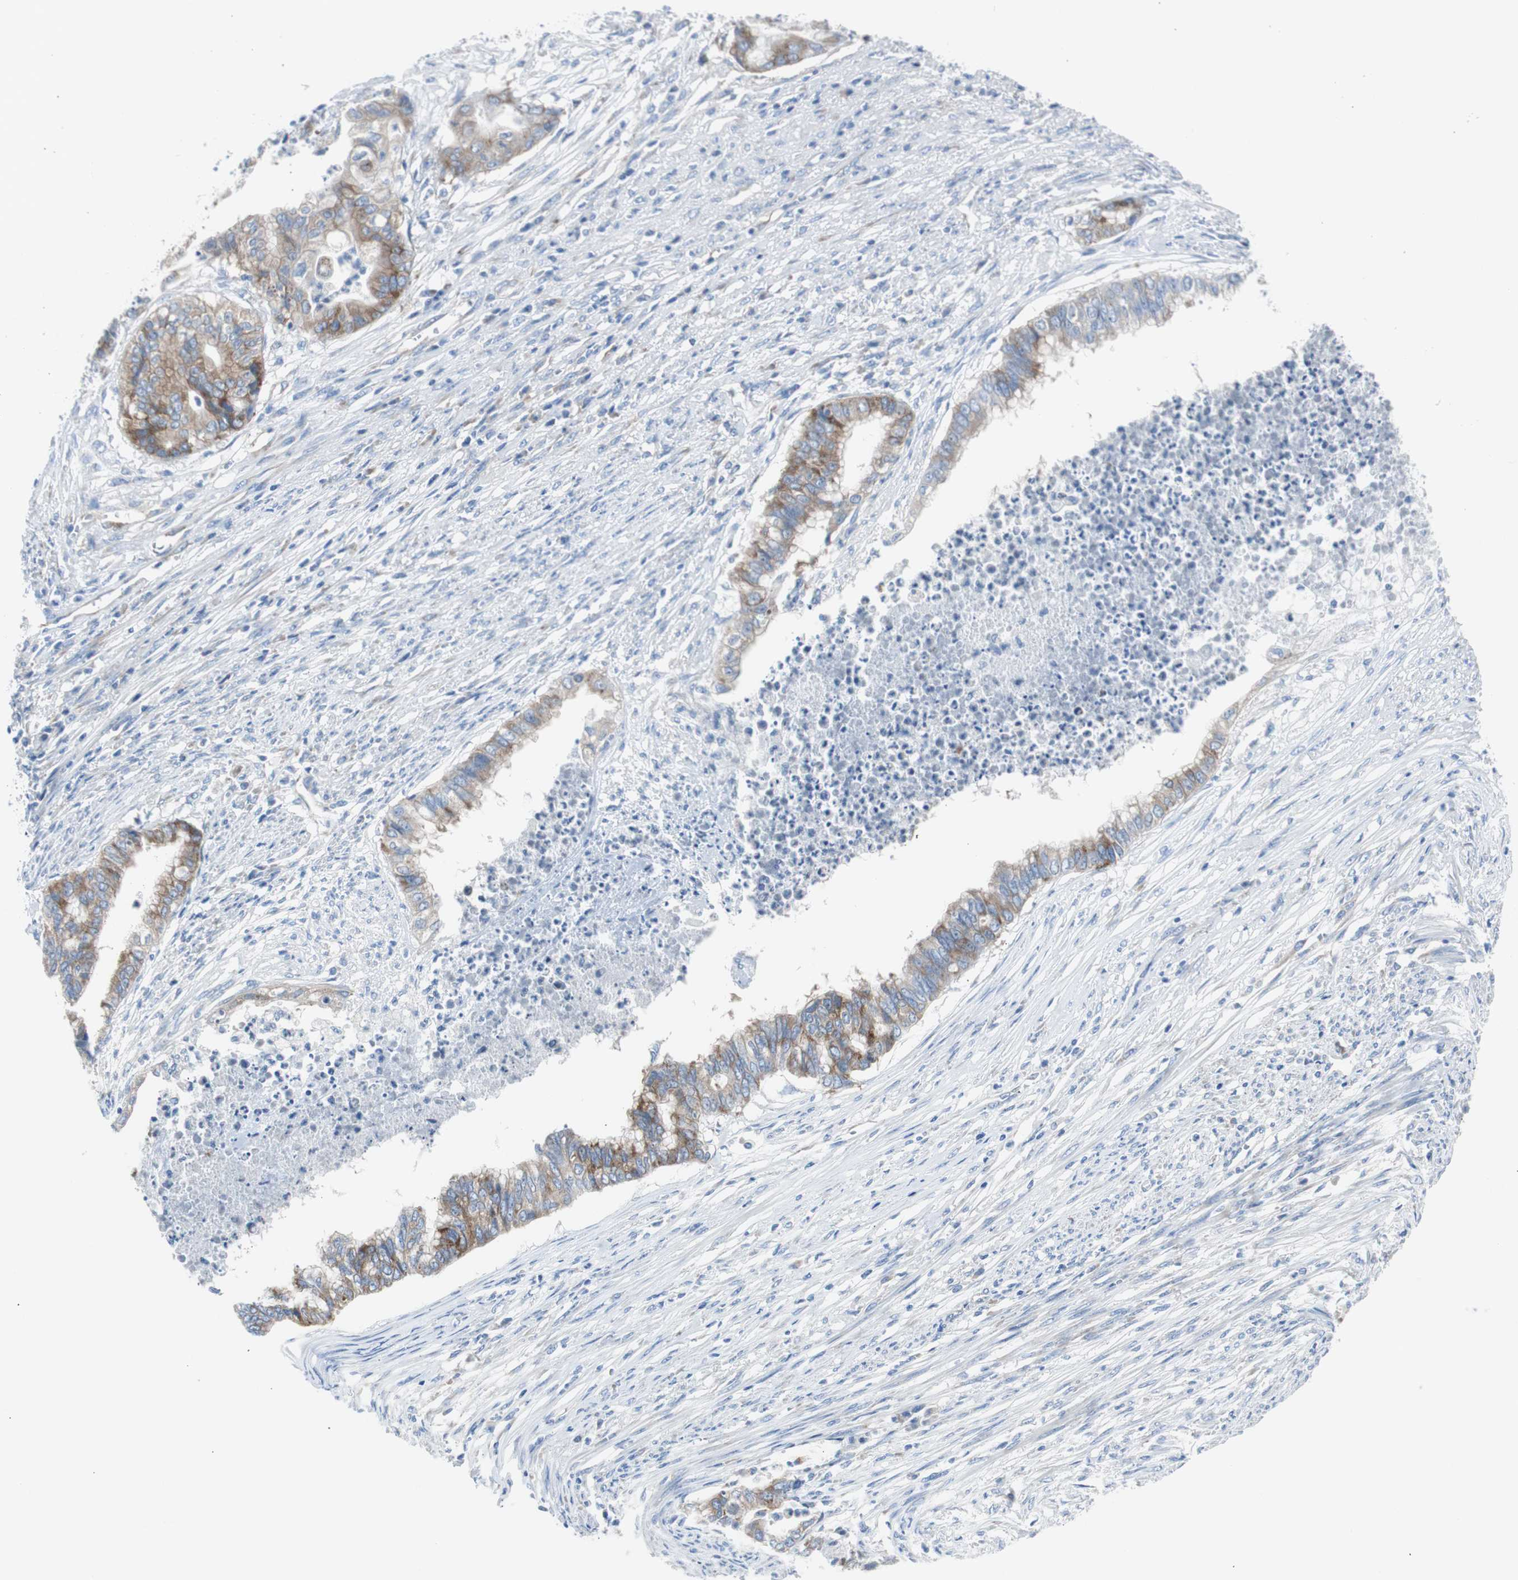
{"staining": {"intensity": "weak", "quantity": ">75%", "location": "cytoplasmic/membranous"}, "tissue": "endometrial cancer", "cell_type": "Tumor cells", "image_type": "cancer", "snomed": [{"axis": "morphology", "description": "Adenocarcinoma, NOS"}, {"axis": "topography", "description": "Endometrium"}], "caption": "About >75% of tumor cells in adenocarcinoma (endometrial) display weak cytoplasmic/membranous protein expression as visualized by brown immunohistochemical staining.", "gene": "RPS12", "patient": {"sex": "female", "age": 79}}